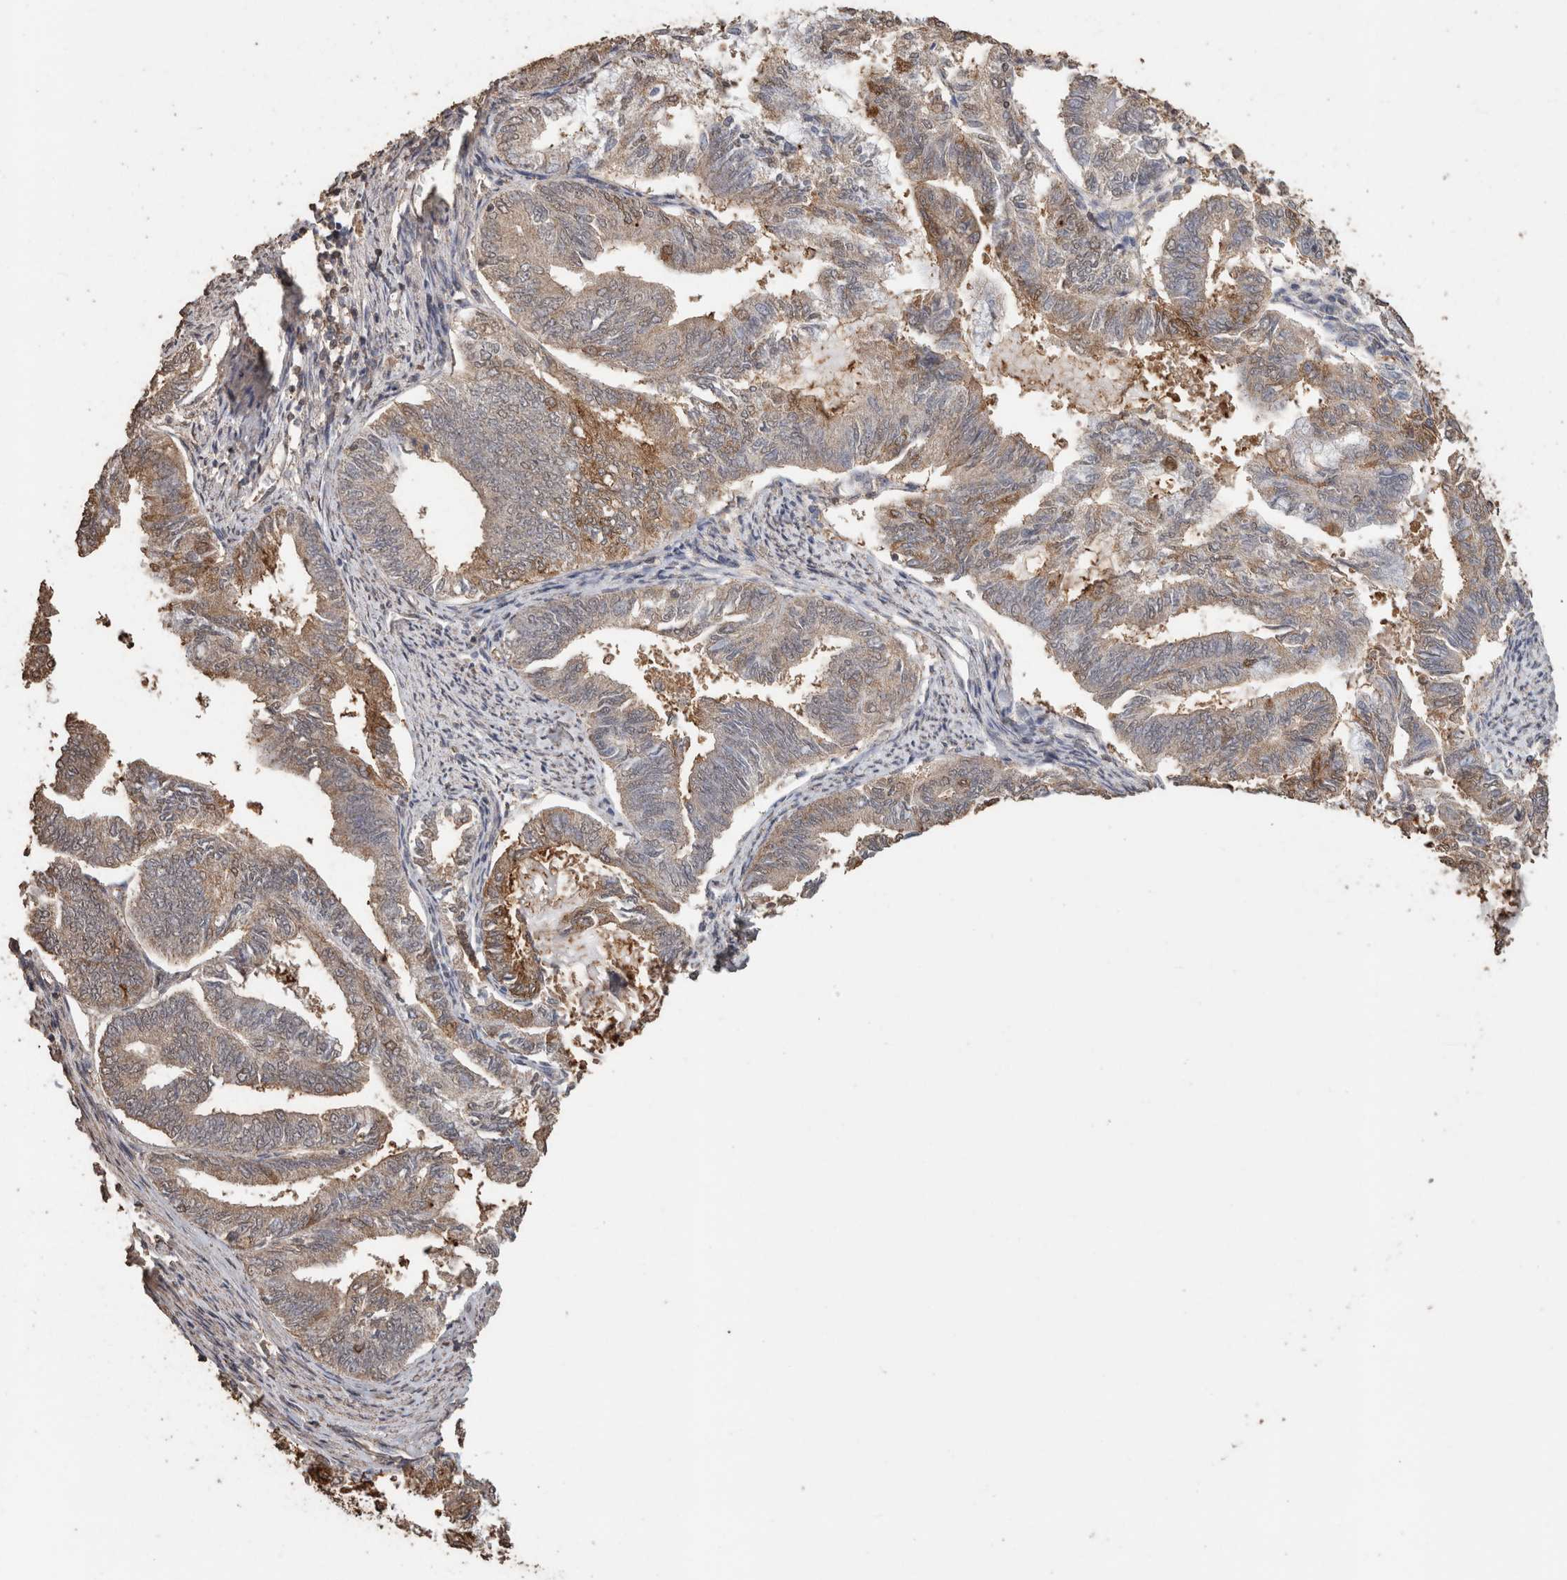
{"staining": {"intensity": "moderate", "quantity": "<25%", "location": "cytoplasmic/membranous"}, "tissue": "endometrial cancer", "cell_type": "Tumor cells", "image_type": "cancer", "snomed": [{"axis": "morphology", "description": "Adenocarcinoma, NOS"}, {"axis": "topography", "description": "Endometrium"}], "caption": "Endometrial adenocarcinoma stained with DAB (3,3'-diaminobenzidine) immunohistochemistry exhibits low levels of moderate cytoplasmic/membranous staining in about <25% of tumor cells.", "gene": "CX3CL1", "patient": {"sex": "female", "age": 86}}